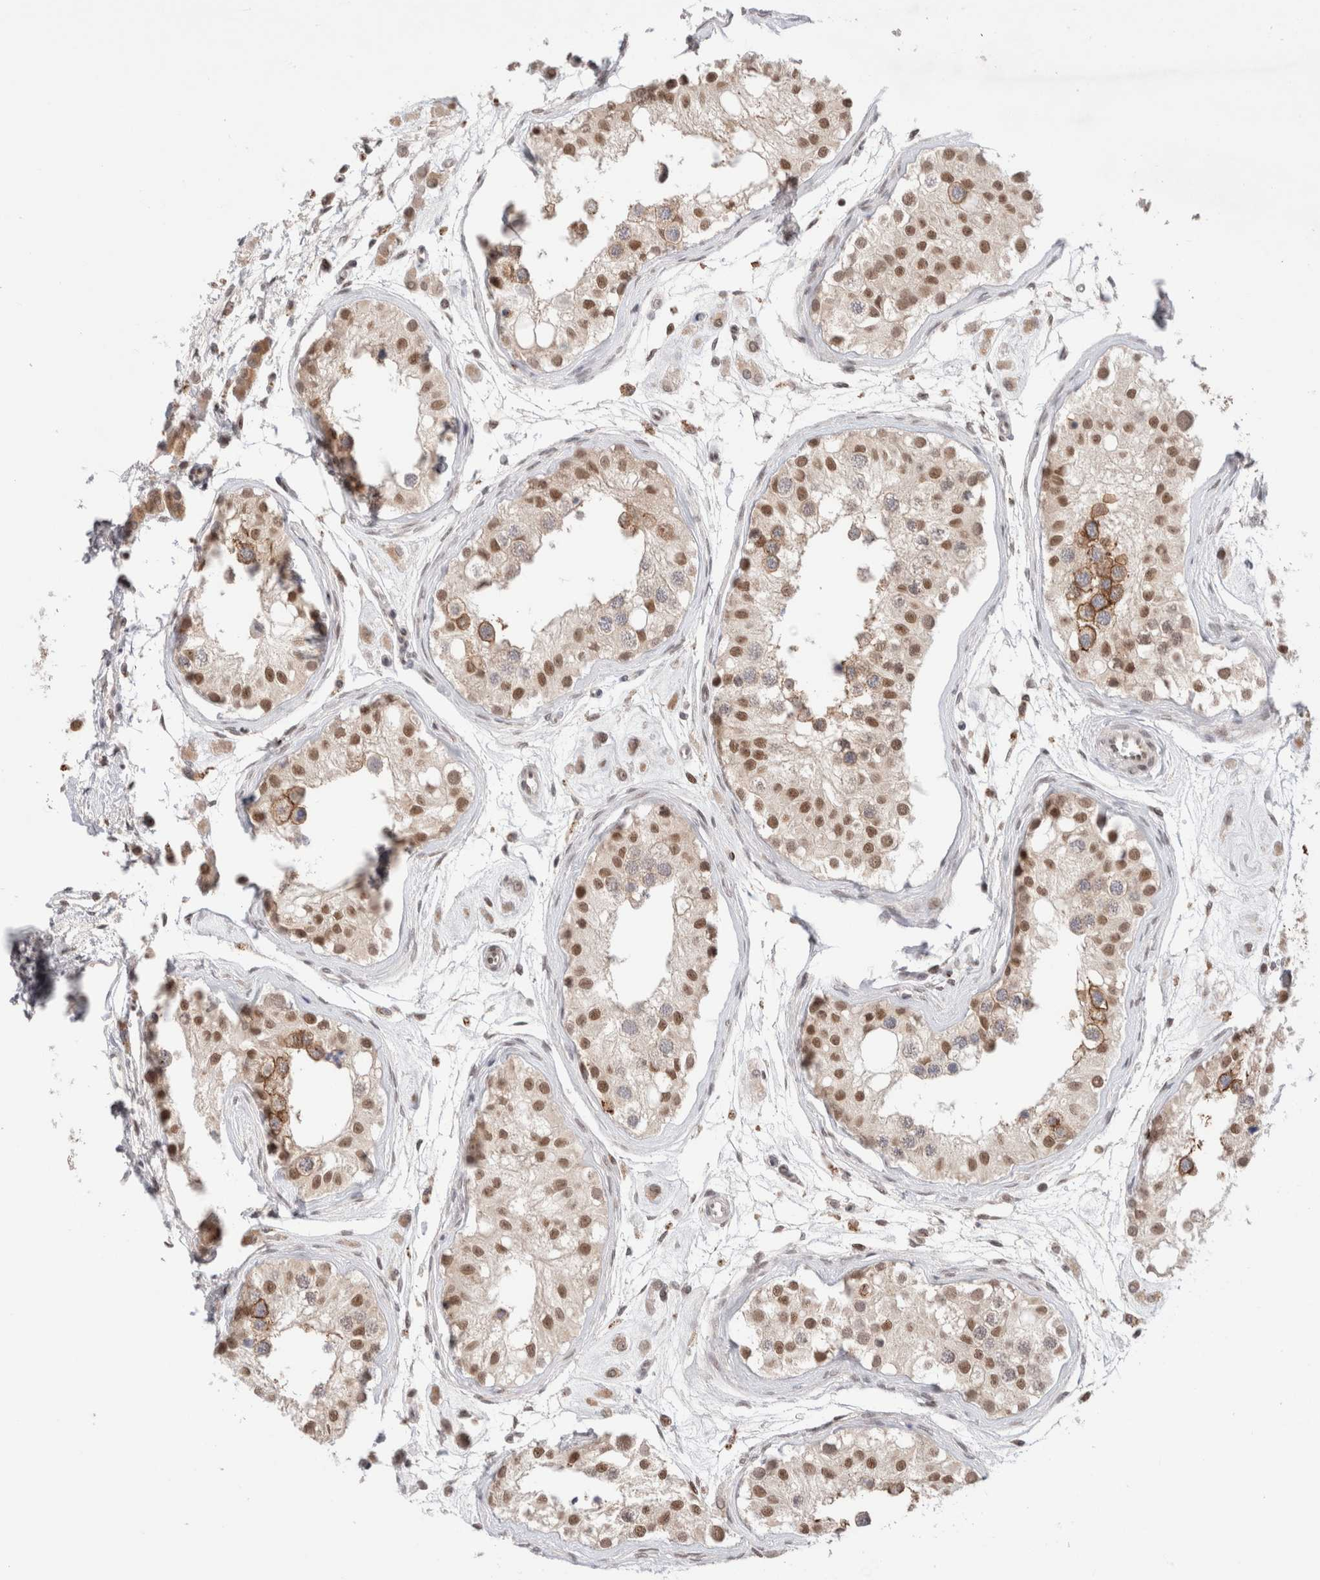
{"staining": {"intensity": "moderate", "quantity": "25%-75%", "location": "cytoplasmic/membranous,nuclear"}, "tissue": "testis", "cell_type": "Cells in seminiferous ducts", "image_type": "normal", "snomed": [{"axis": "morphology", "description": "Normal tissue, NOS"}, {"axis": "morphology", "description": "Adenocarcinoma, metastatic, NOS"}, {"axis": "topography", "description": "Testis"}], "caption": "There is medium levels of moderate cytoplasmic/membranous,nuclear expression in cells in seminiferous ducts of unremarkable testis, as demonstrated by immunohistochemical staining (brown color).", "gene": "GATAD2A", "patient": {"sex": "male", "age": 26}}